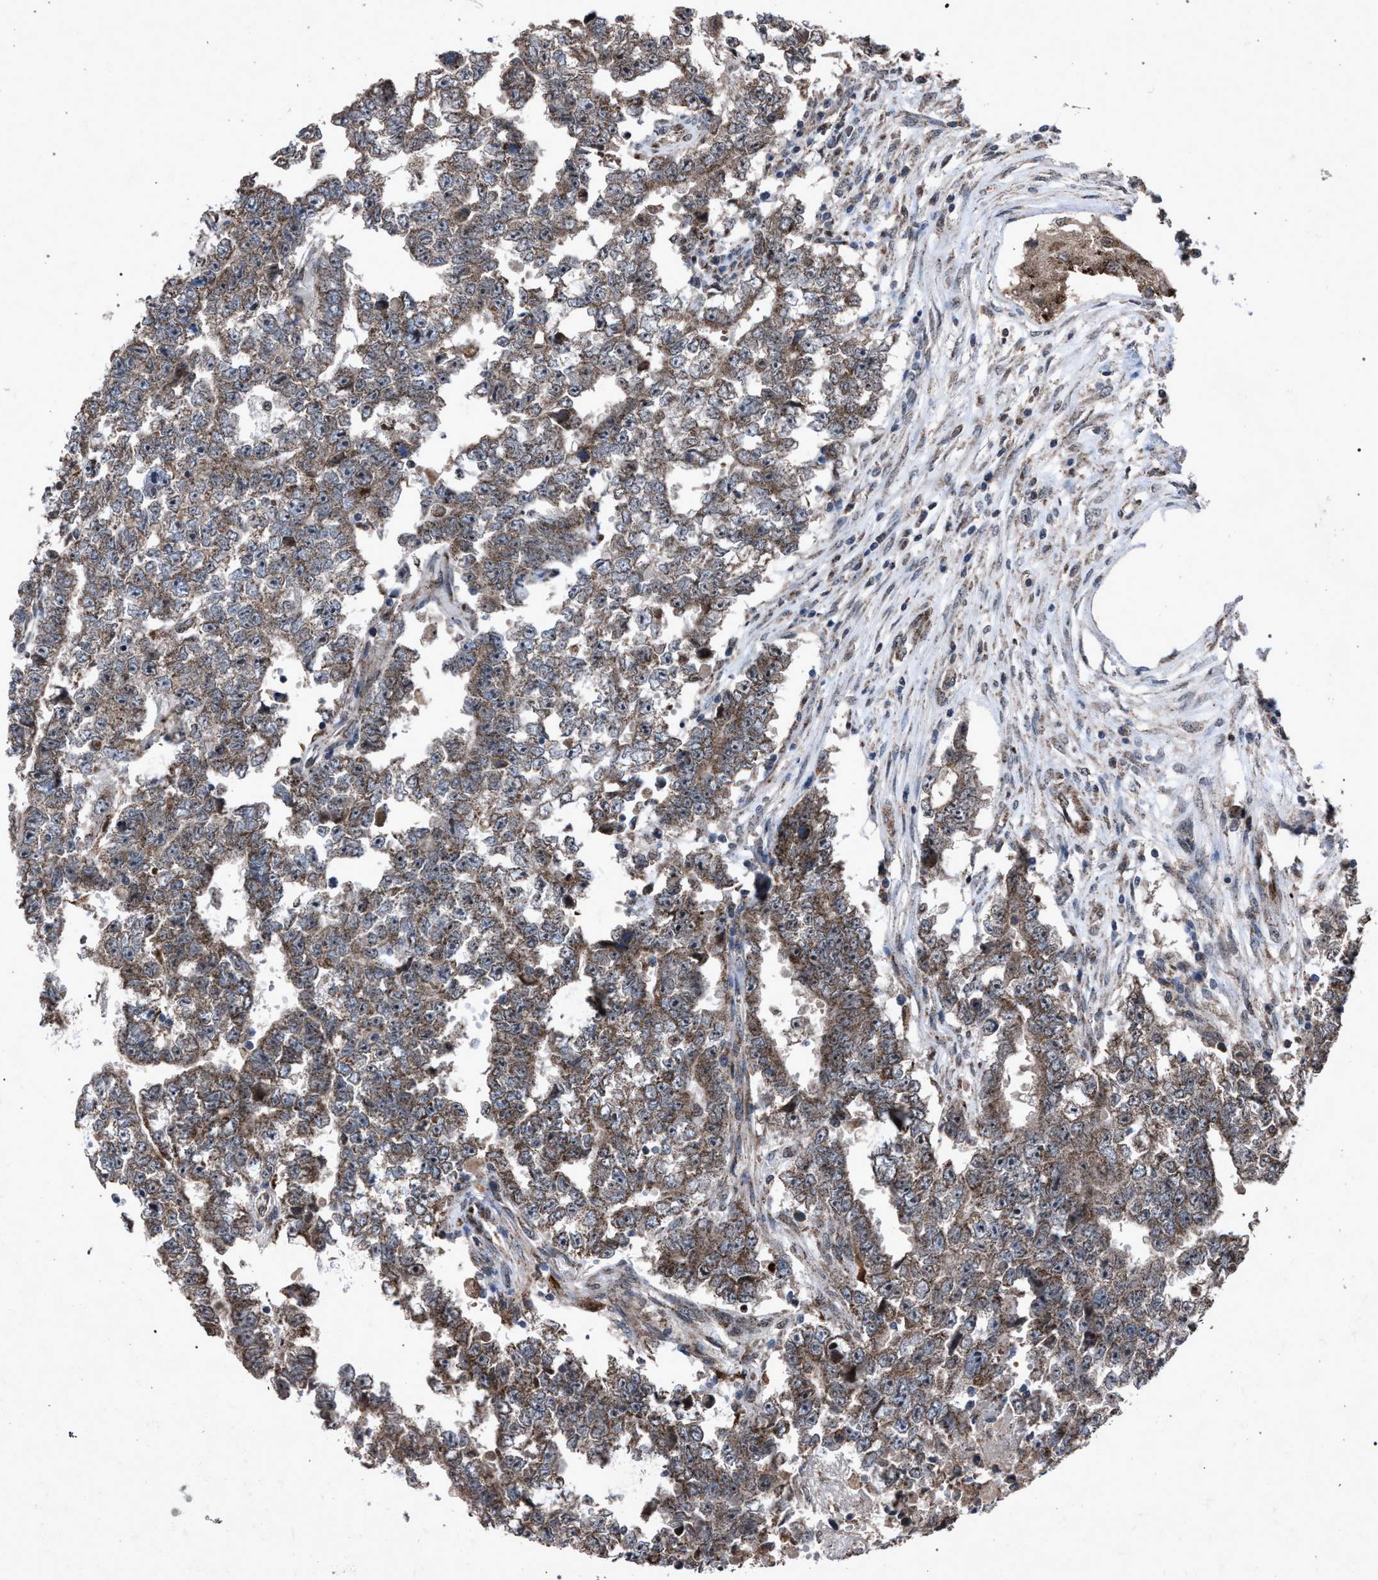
{"staining": {"intensity": "moderate", "quantity": ">75%", "location": "cytoplasmic/membranous,nuclear"}, "tissue": "testis cancer", "cell_type": "Tumor cells", "image_type": "cancer", "snomed": [{"axis": "morphology", "description": "Carcinoma, Embryonal, NOS"}, {"axis": "topography", "description": "Testis"}], "caption": "Testis embryonal carcinoma stained with immunohistochemistry (IHC) exhibits moderate cytoplasmic/membranous and nuclear staining in about >75% of tumor cells.", "gene": "HSD17B4", "patient": {"sex": "male", "age": 25}}